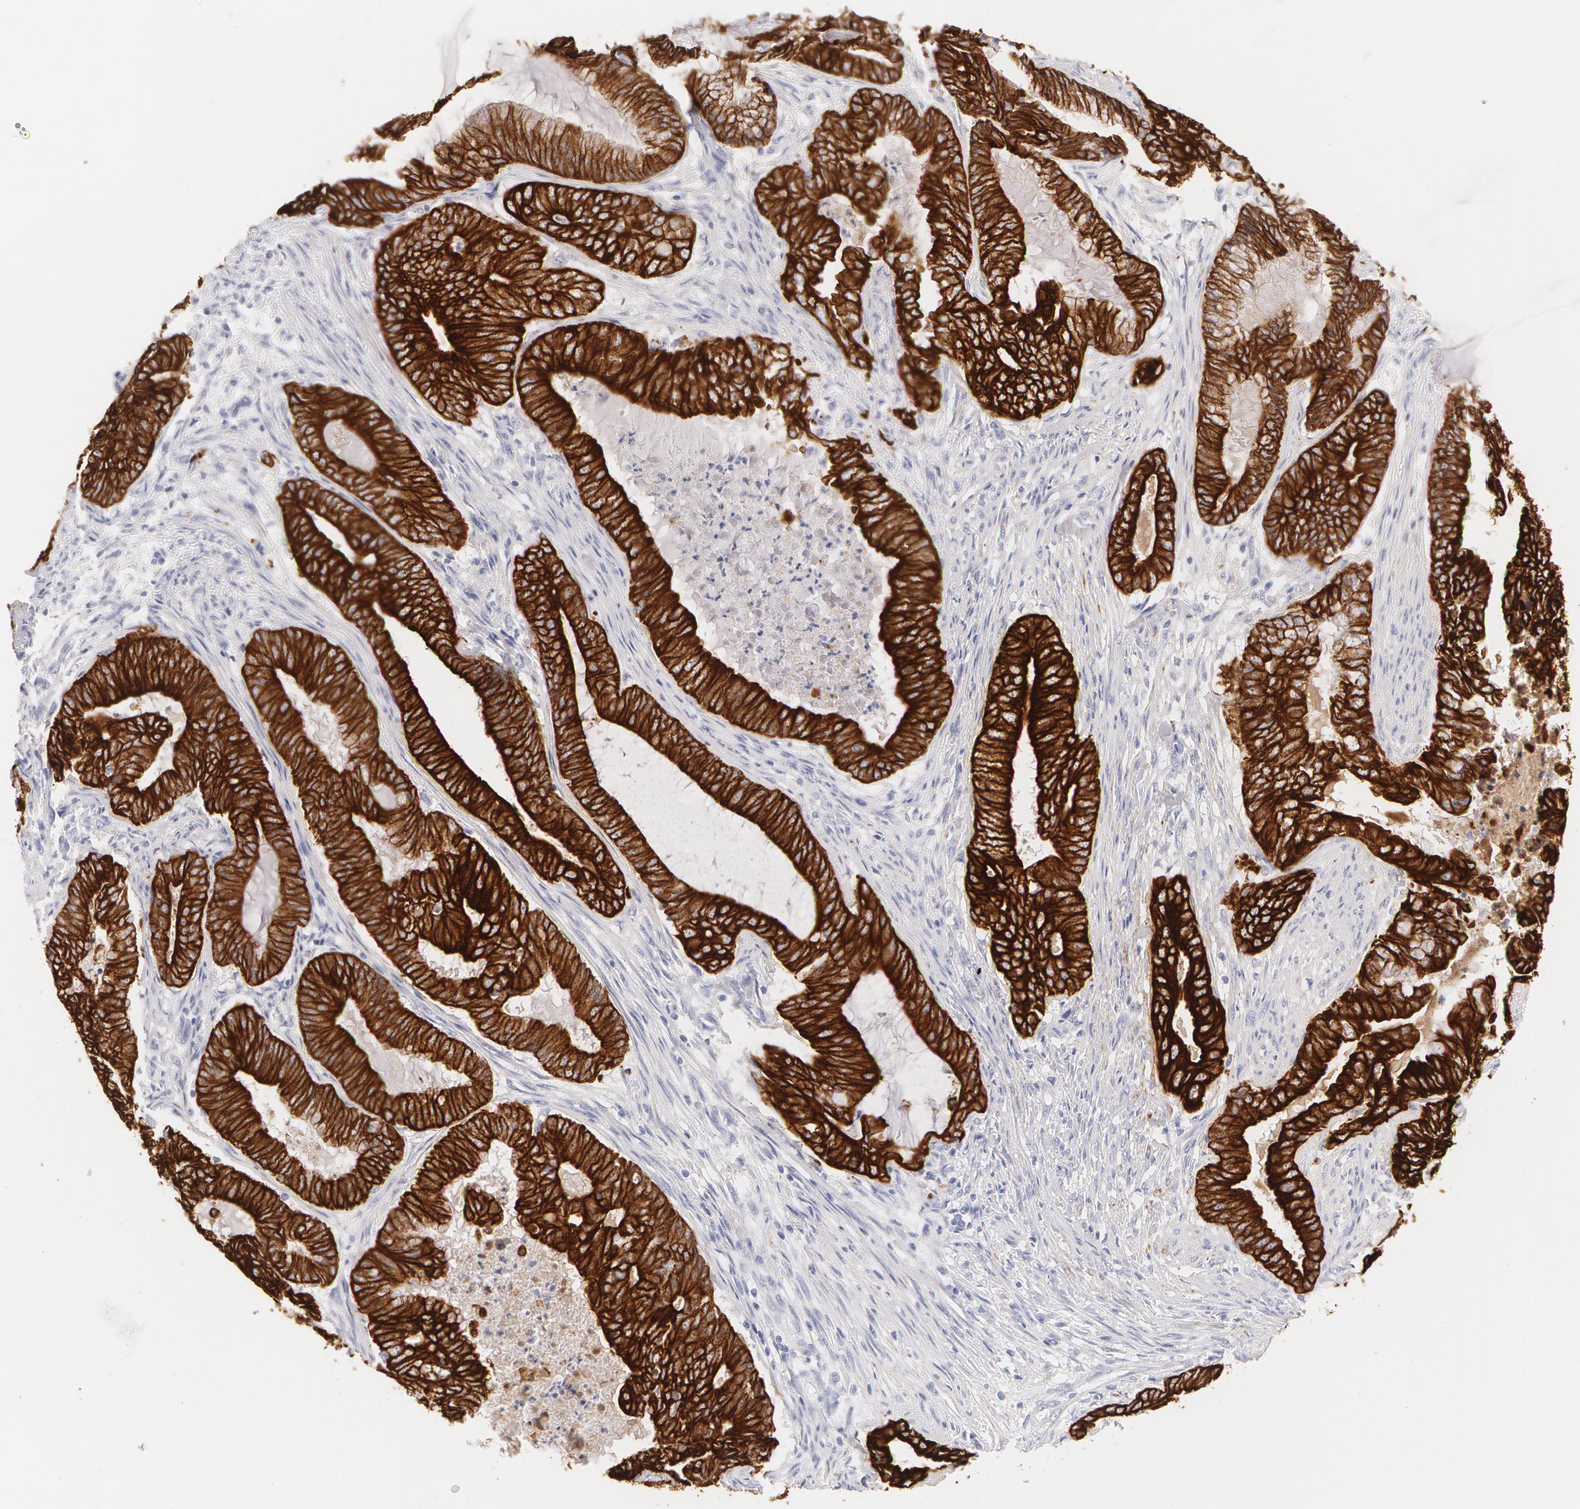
{"staining": {"intensity": "strong", "quantity": ">75%", "location": "cytoplasmic/membranous"}, "tissue": "endometrial cancer", "cell_type": "Tumor cells", "image_type": "cancer", "snomed": [{"axis": "morphology", "description": "Adenocarcinoma, NOS"}, {"axis": "topography", "description": "Endometrium"}], "caption": "Endometrial cancer tissue displays strong cytoplasmic/membranous staining in approximately >75% of tumor cells, visualized by immunohistochemistry. (Brightfield microscopy of DAB IHC at high magnification).", "gene": "KRT8", "patient": {"sex": "female", "age": 63}}